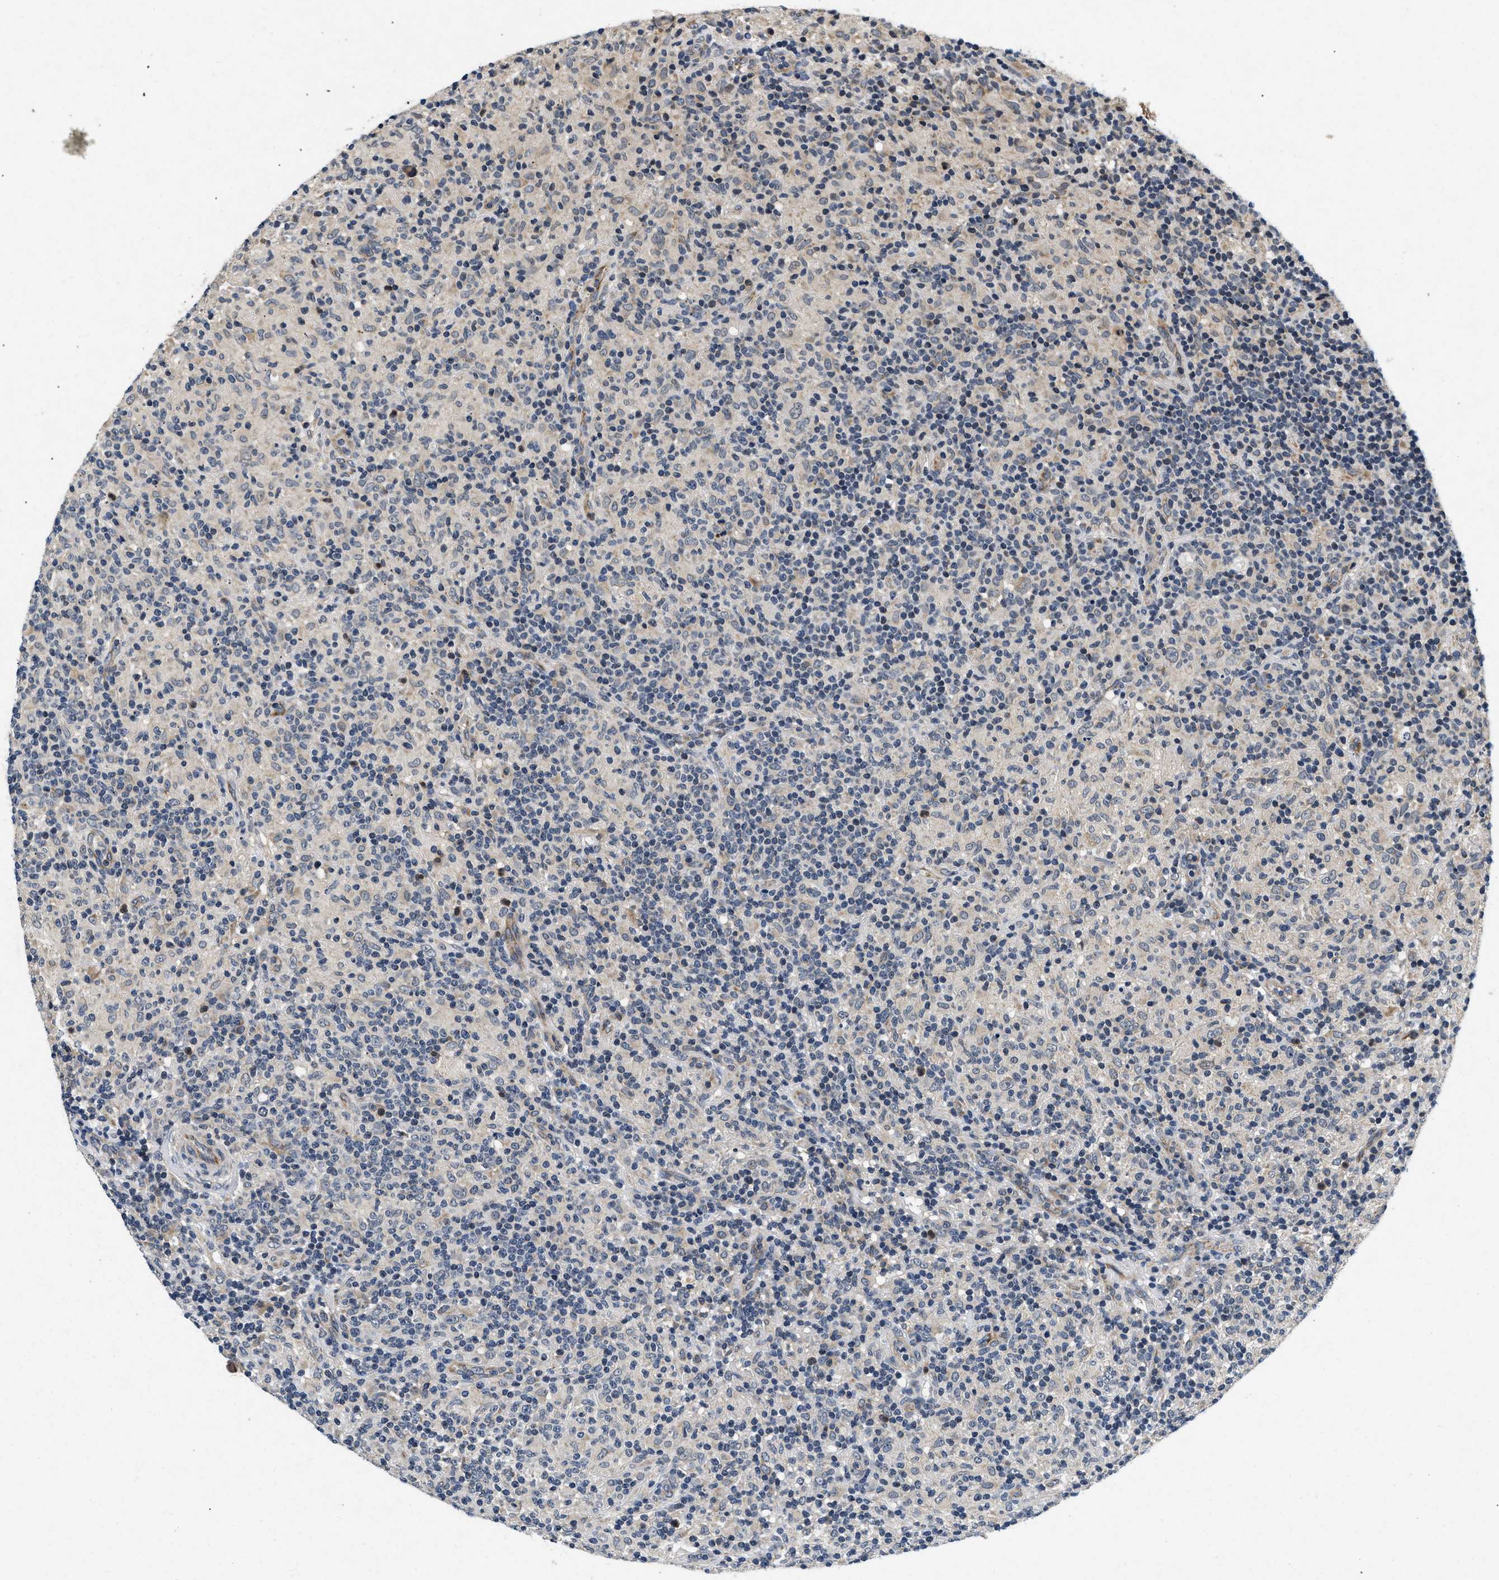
{"staining": {"intensity": "negative", "quantity": "none", "location": "none"}, "tissue": "lymphoma", "cell_type": "Tumor cells", "image_type": "cancer", "snomed": [{"axis": "morphology", "description": "Hodgkin's disease, NOS"}, {"axis": "topography", "description": "Lymph node"}], "caption": "DAB immunohistochemical staining of human Hodgkin's disease reveals no significant staining in tumor cells.", "gene": "PDP1", "patient": {"sex": "male", "age": 70}}